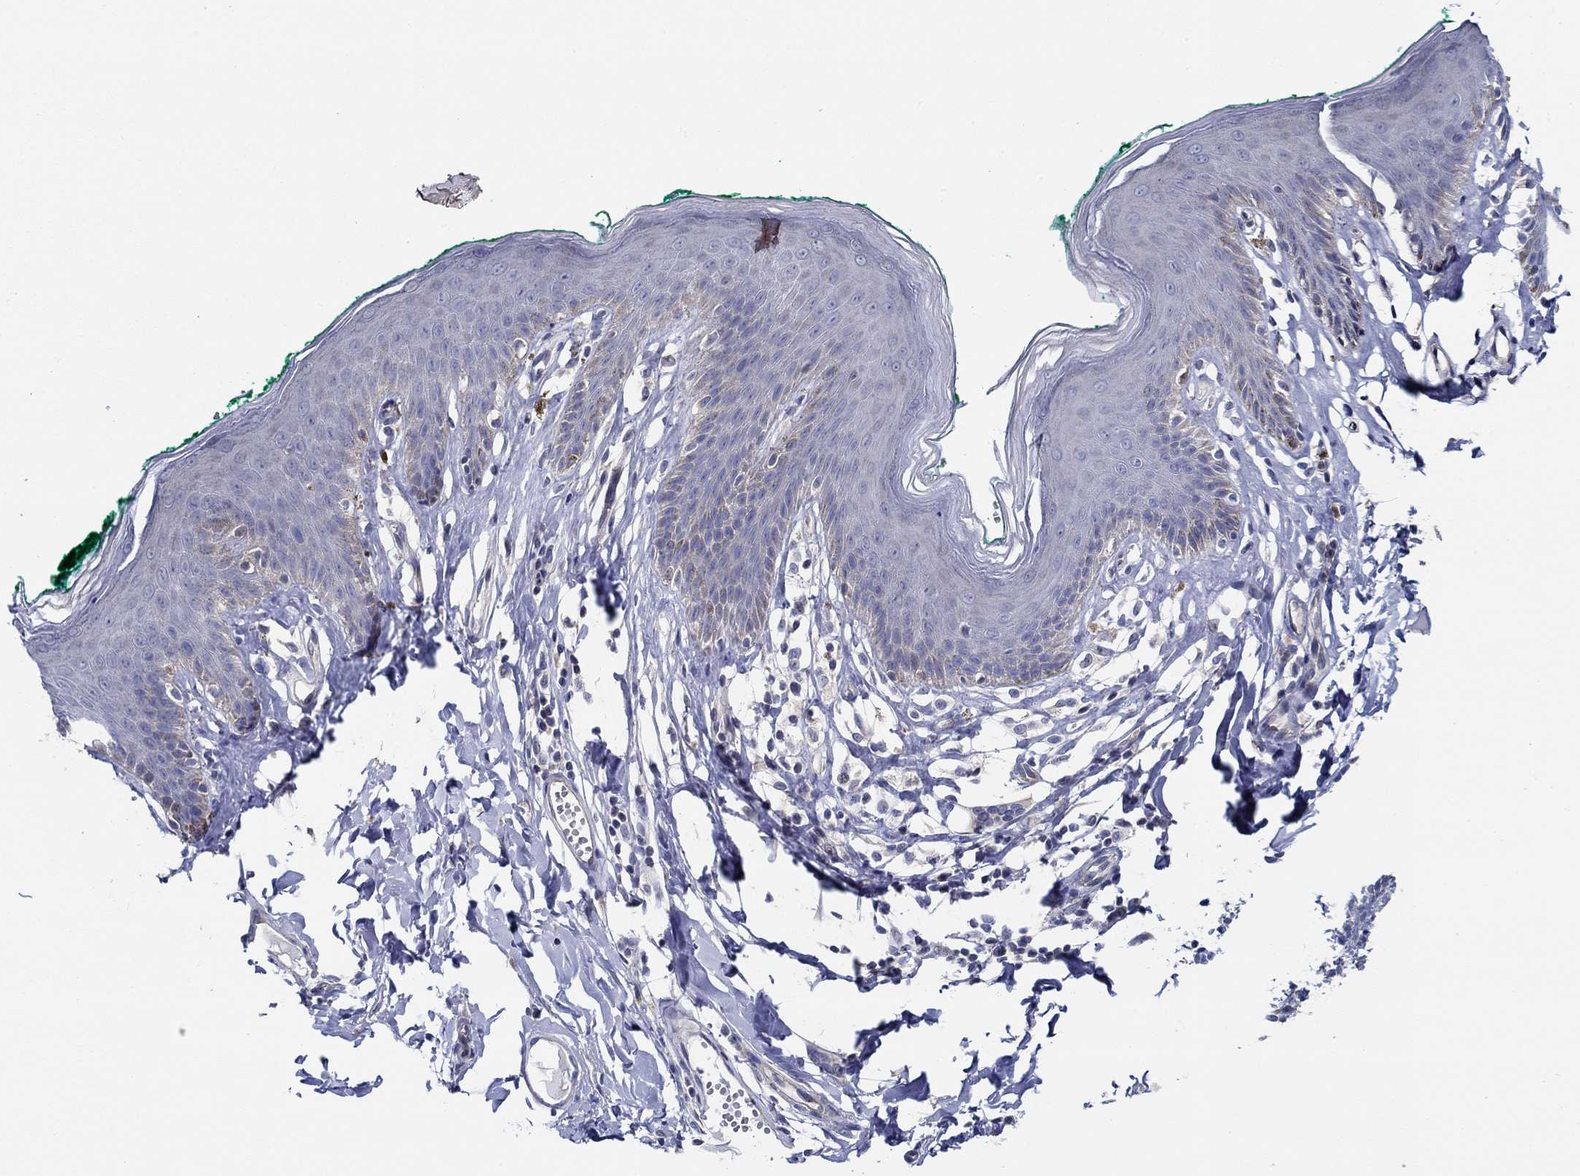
{"staining": {"intensity": "negative", "quantity": "none", "location": "none"}, "tissue": "skin", "cell_type": "Epidermal cells", "image_type": "normal", "snomed": [{"axis": "morphology", "description": "Normal tissue, NOS"}, {"axis": "topography", "description": "Vulva"}], "caption": "Photomicrograph shows no protein positivity in epidermal cells of normal skin. (Immunohistochemistry (ihc), brightfield microscopy, high magnification).", "gene": "CFAP61", "patient": {"sex": "female", "age": 66}}